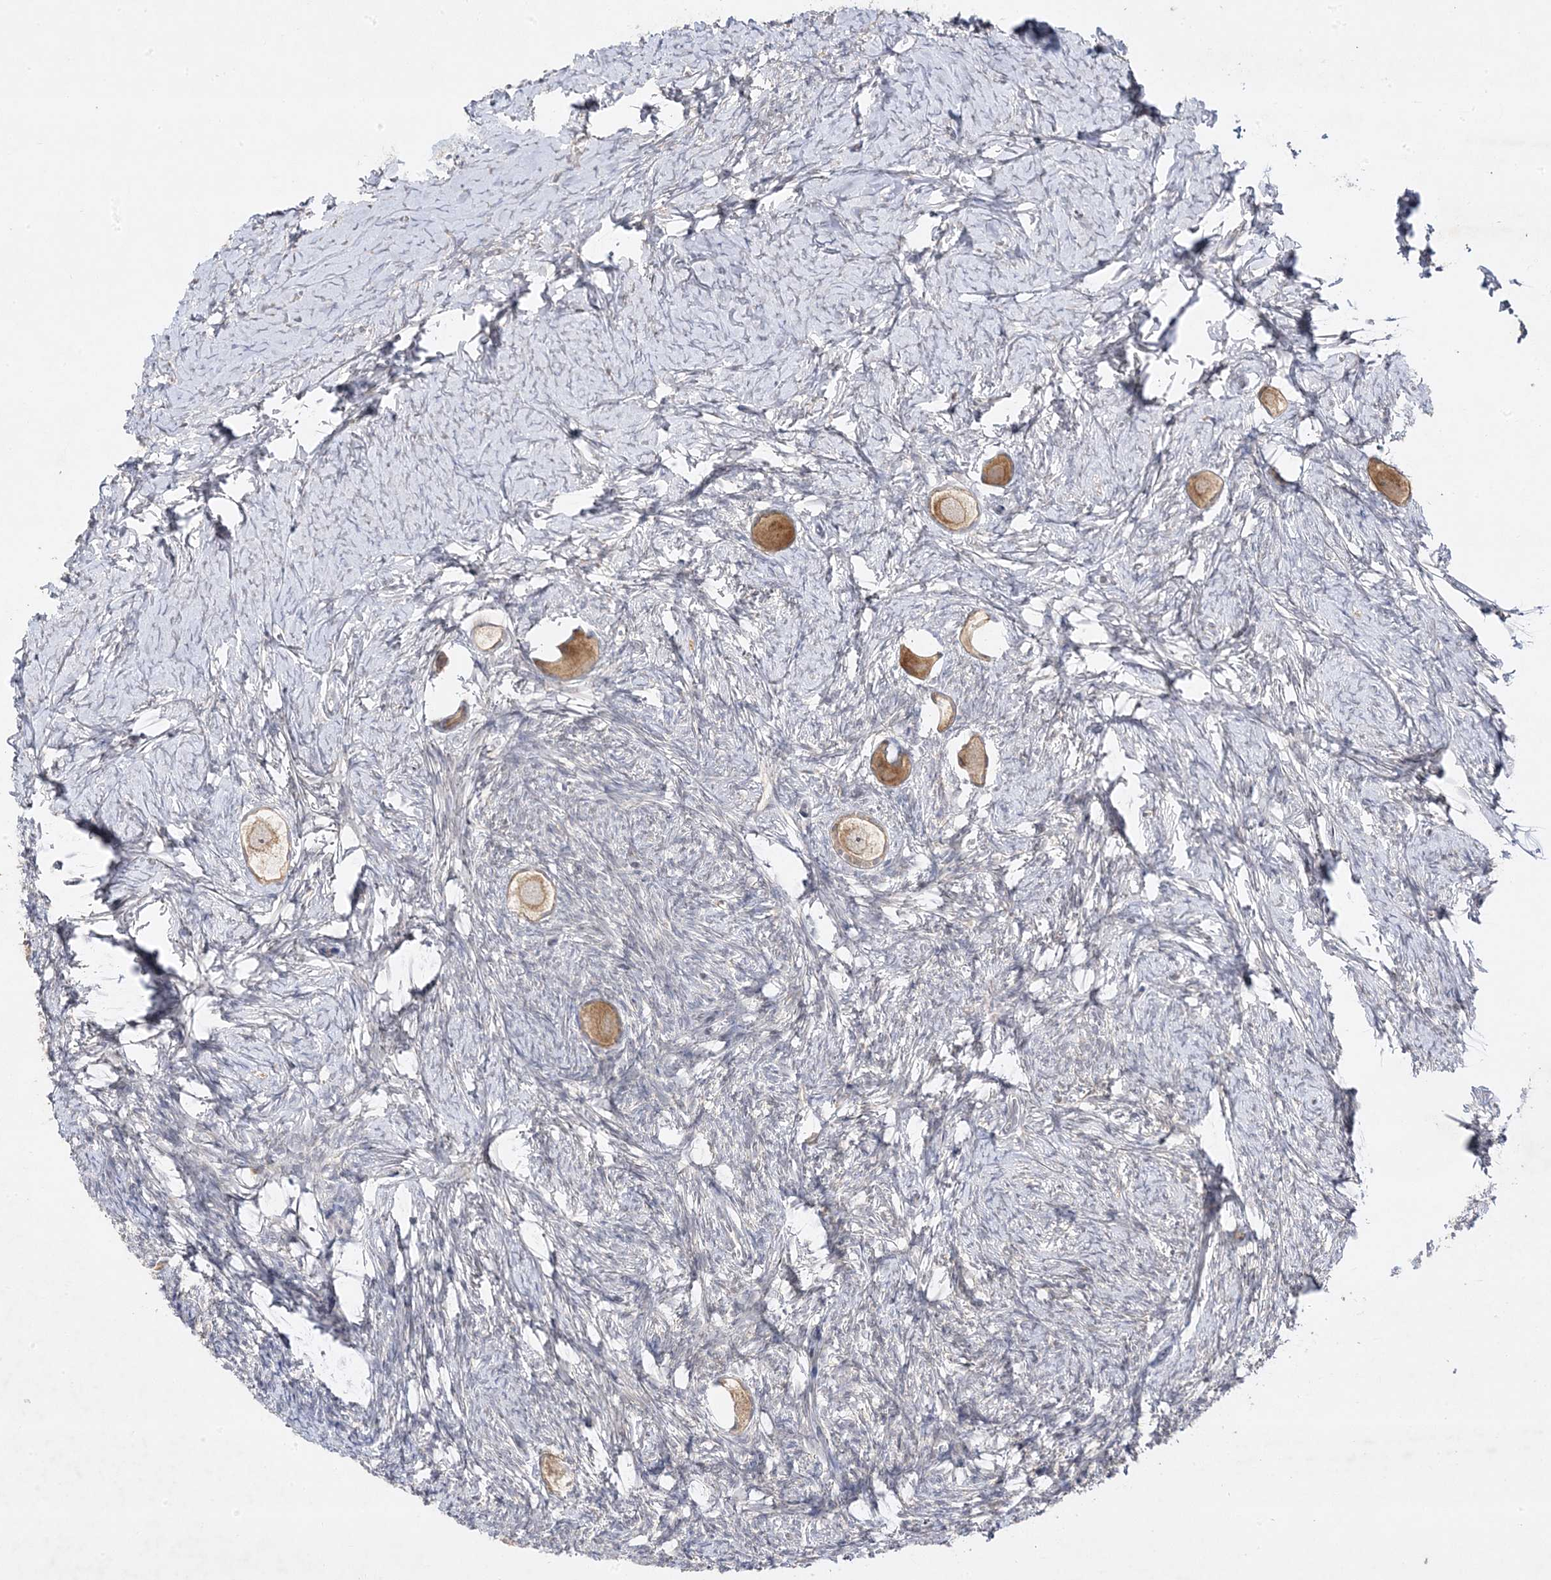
{"staining": {"intensity": "moderate", "quantity": ">75%", "location": "cytoplasmic/membranous"}, "tissue": "ovary", "cell_type": "Follicle cells", "image_type": "normal", "snomed": [{"axis": "morphology", "description": "Normal tissue, NOS"}, {"axis": "topography", "description": "Ovary"}], "caption": "Immunohistochemistry (IHC) photomicrograph of unremarkable ovary: human ovary stained using immunohistochemistry displays medium levels of moderate protein expression localized specifically in the cytoplasmic/membranous of follicle cells, appearing as a cytoplasmic/membranous brown color.", "gene": "C2CD2", "patient": {"sex": "female", "age": 27}}